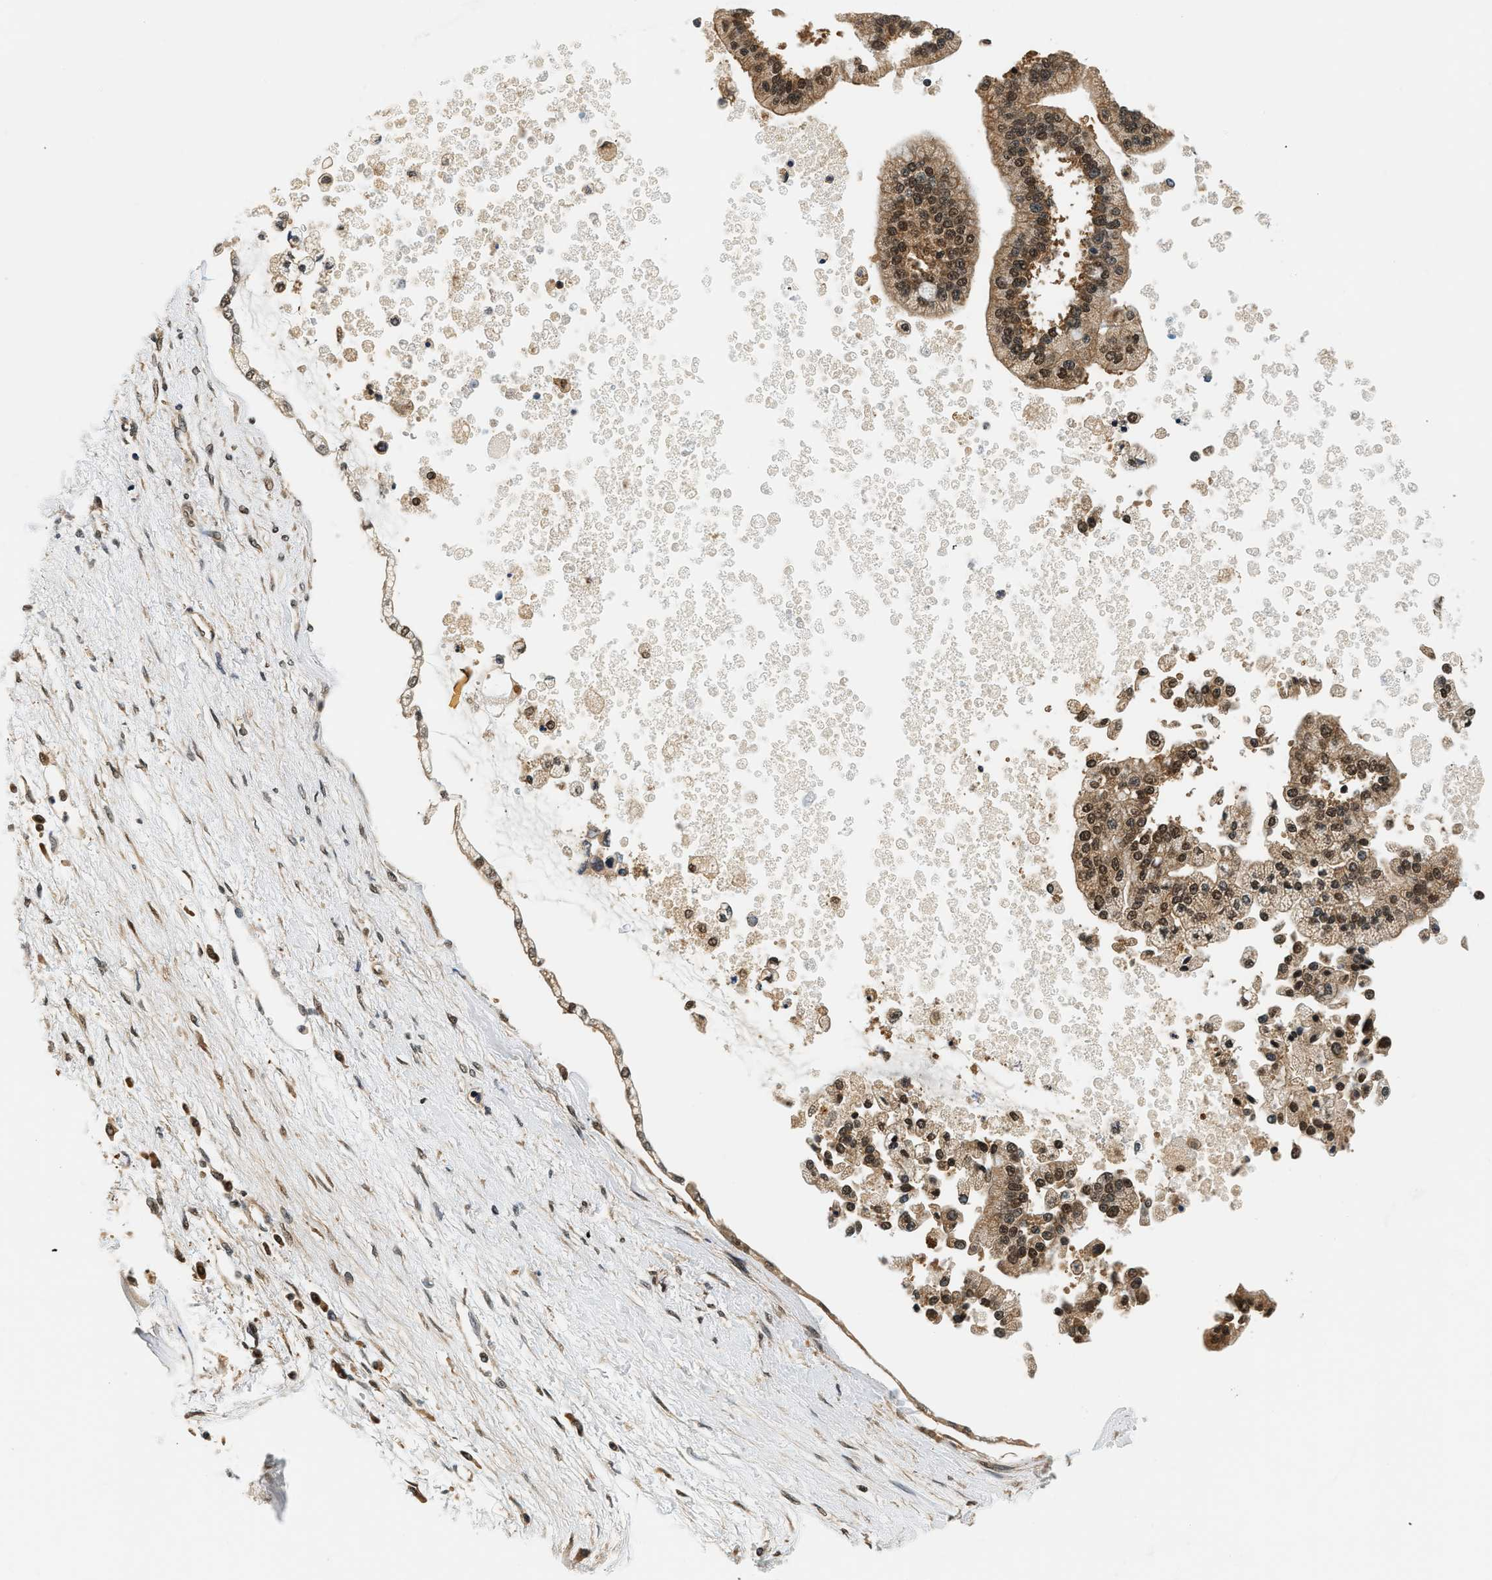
{"staining": {"intensity": "moderate", "quantity": ">75%", "location": "cytoplasmic/membranous,nuclear"}, "tissue": "liver cancer", "cell_type": "Tumor cells", "image_type": "cancer", "snomed": [{"axis": "morphology", "description": "Cholangiocarcinoma"}, {"axis": "topography", "description": "Liver"}], "caption": "High-power microscopy captured an immunohistochemistry (IHC) histopathology image of liver cancer (cholangiocarcinoma), revealing moderate cytoplasmic/membranous and nuclear staining in about >75% of tumor cells.", "gene": "PSMD3", "patient": {"sex": "male", "age": 50}}